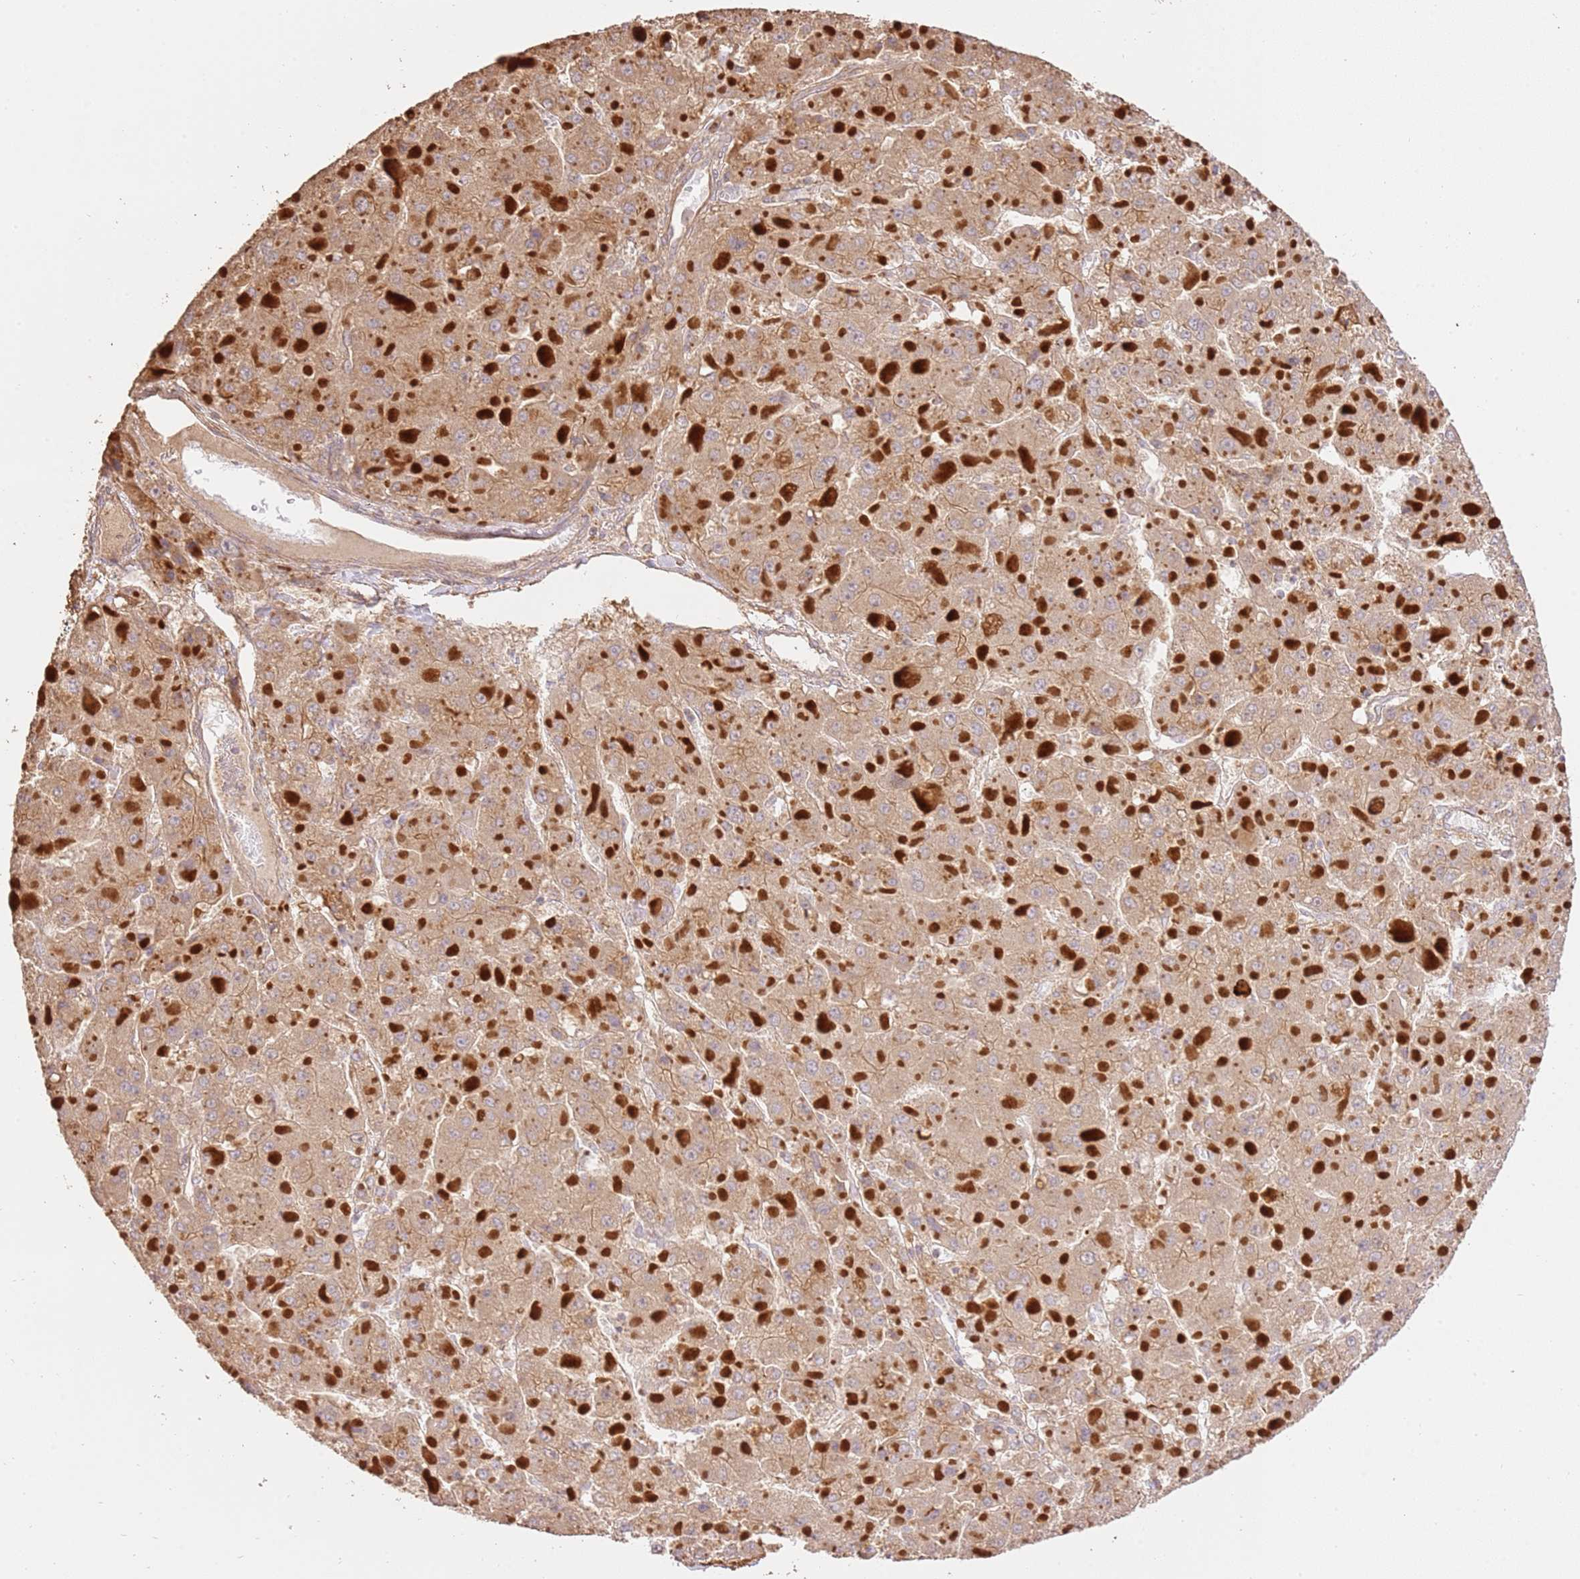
{"staining": {"intensity": "moderate", "quantity": ">75%", "location": "cytoplasmic/membranous"}, "tissue": "liver cancer", "cell_type": "Tumor cells", "image_type": "cancer", "snomed": [{"axis": "morphology", "description": "Carcinoma, Hepatocellular, NOS"}, {"axis": "topography", "description": "Liver"}], "caption": "DAB immunohistochemical staining of human liver cancer (hepatocellular carcinoma) reveals moderate cytoplasmic/membranous protein positivity in approximately >75% of tumor cells.", "gene": "CEP55", "patient": {"sex": "female", "age": 73}}